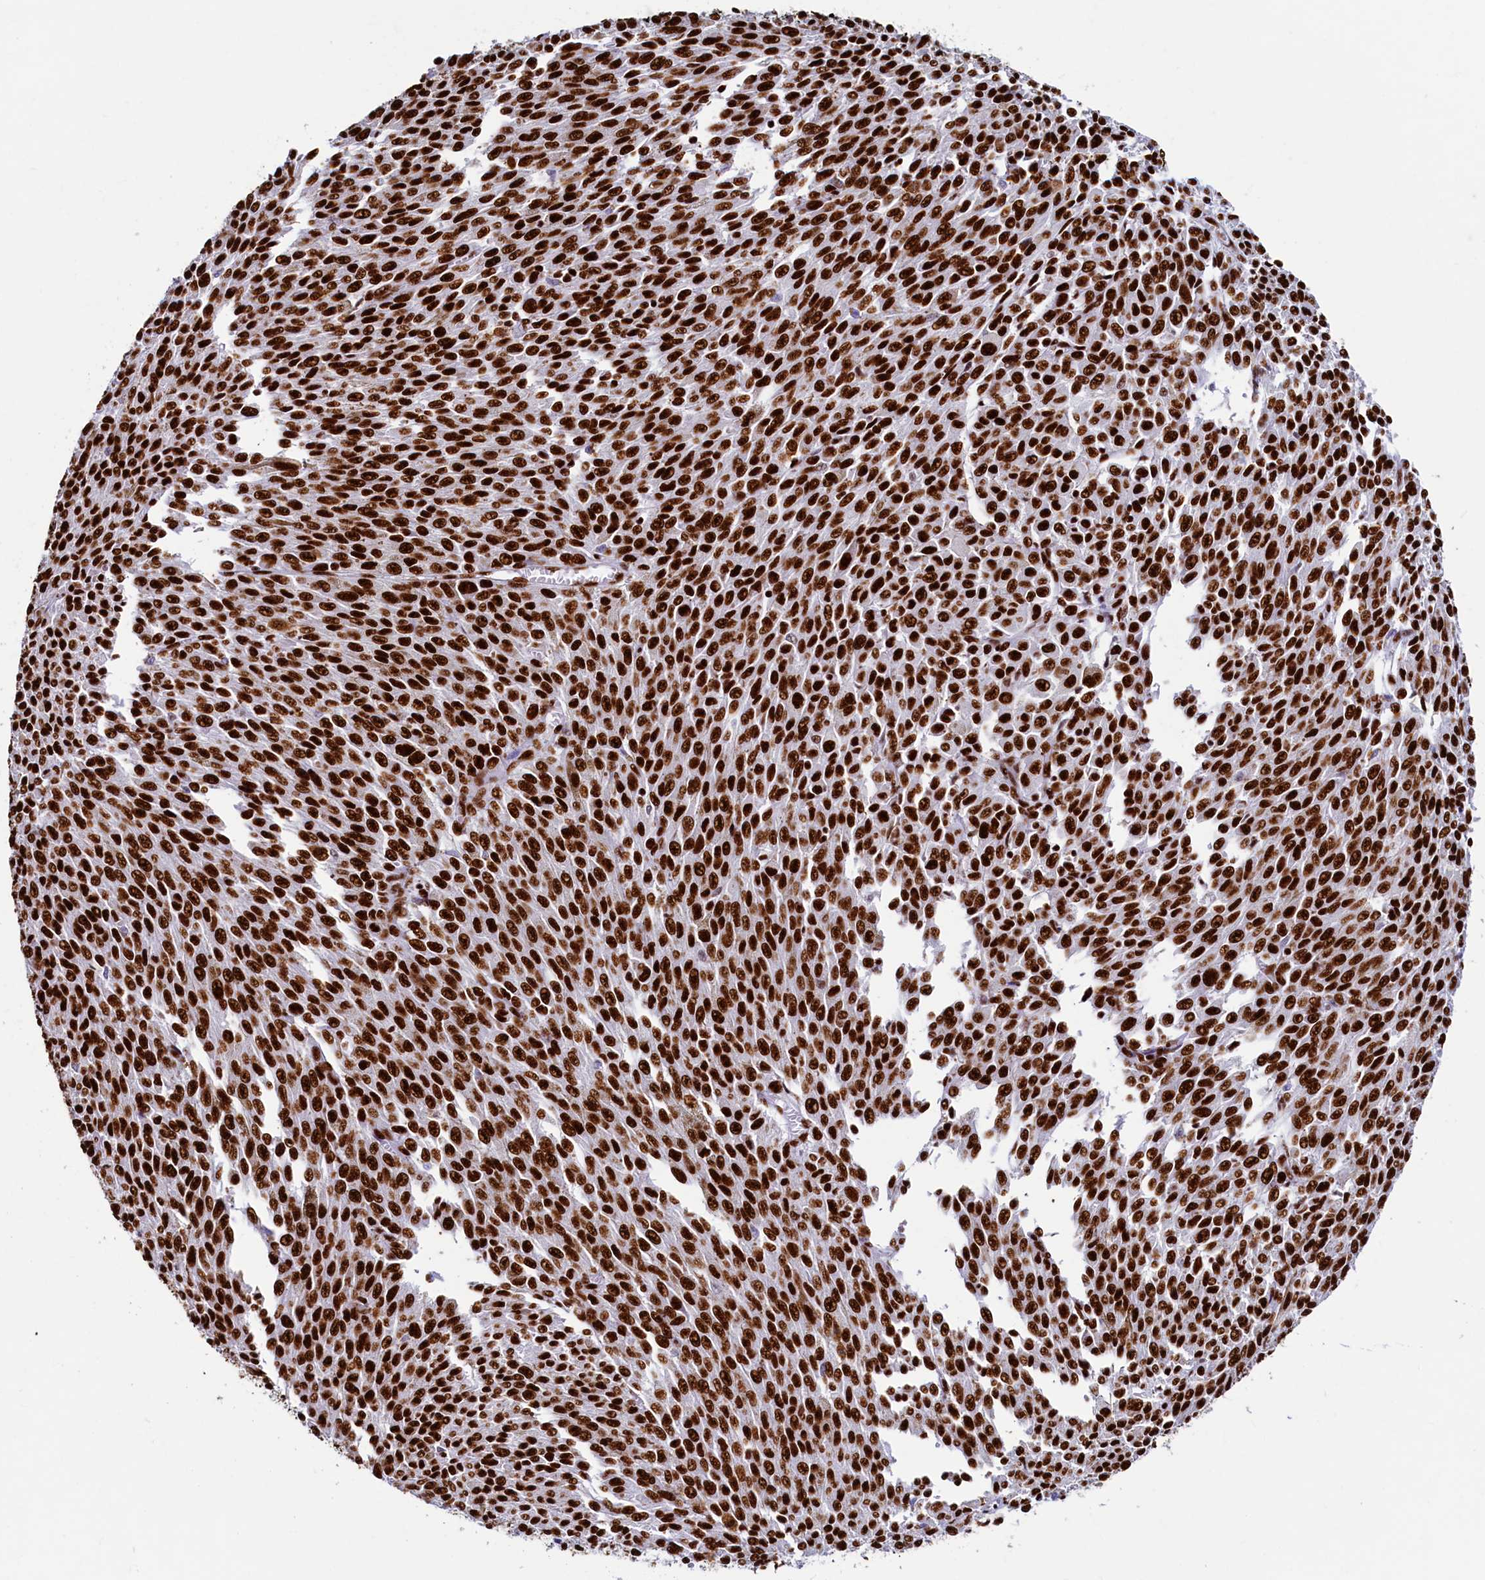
{"staining": {"intensity": "strong", "quantity": ">75%", "location": "nuclear"}, "tissue": "melanoma", "cell_type": "Tumor cells", "image_type": "cancer", "snomed": [{"axis": "morphology", "description": "Malignant melanoma, NOS"}, {"axis": "topography", "description": "Skin"}], "caption": "A brown stain shows strong nuclear staining of a protein in human melanoma tumor cells.", "gene": "SRRM2", "patient": {"sex": "female", "age": 52}}